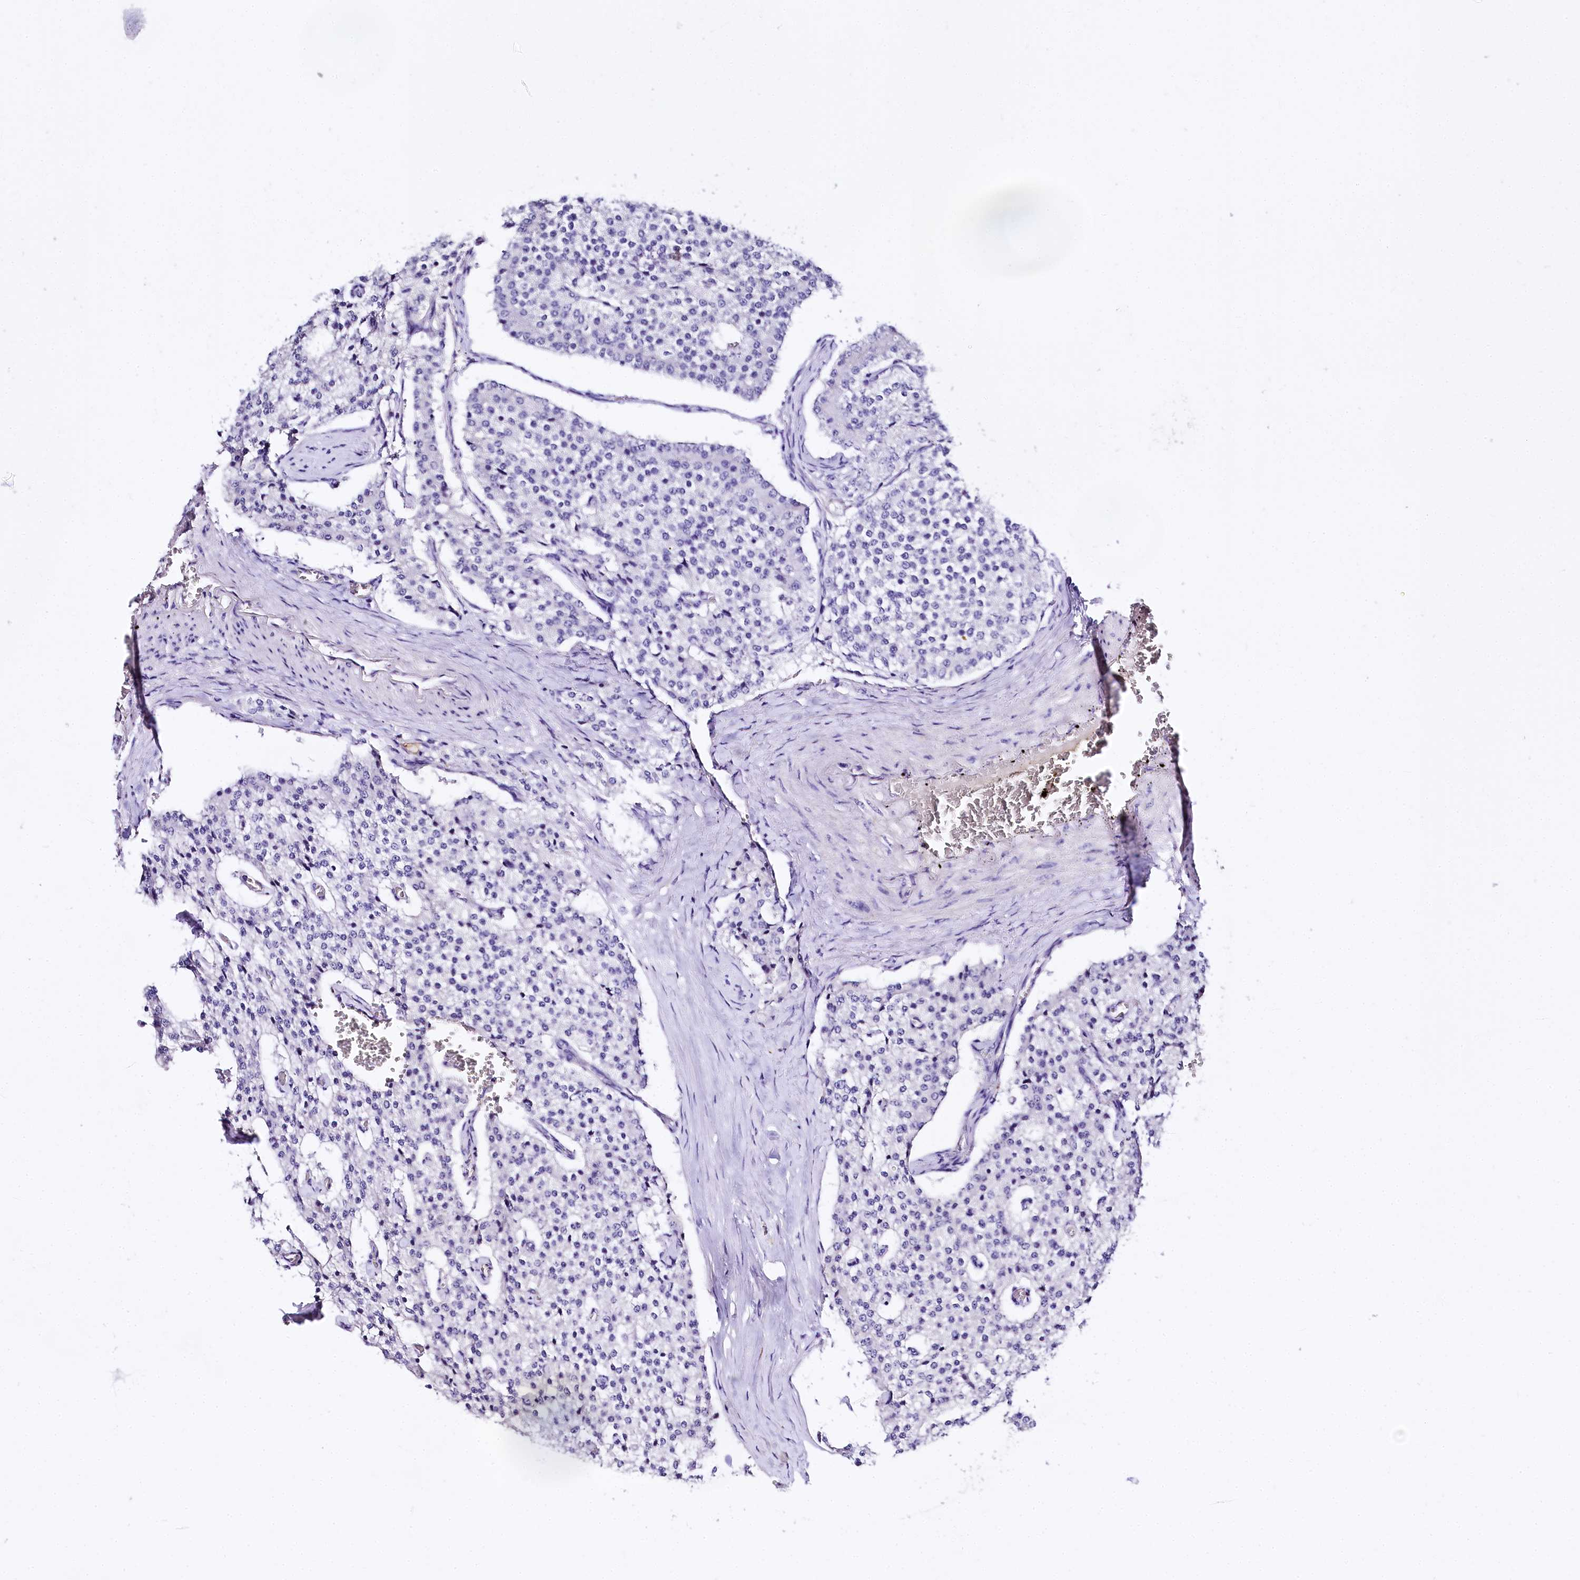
{"staining": {"intensity": "negative", "quantity": "none", "location": "none"}, "tissue": "carcinoid", "cell_type": "Tumor cells", "image_type": "cancer", "snomed": [{"axis": "morphology", "description": "Carcinoid, malignant, NOS"}, {"axis": "topography", "description": "Colon"}], "caption": "DAB (3,3'-diaminobenzidine) immunohistochemical staining of human carcinoid (malignant) reveals no significant expression in tumor cells.", "gene": "A2ML1", "patient": {"sex": "female", "age": 52}}